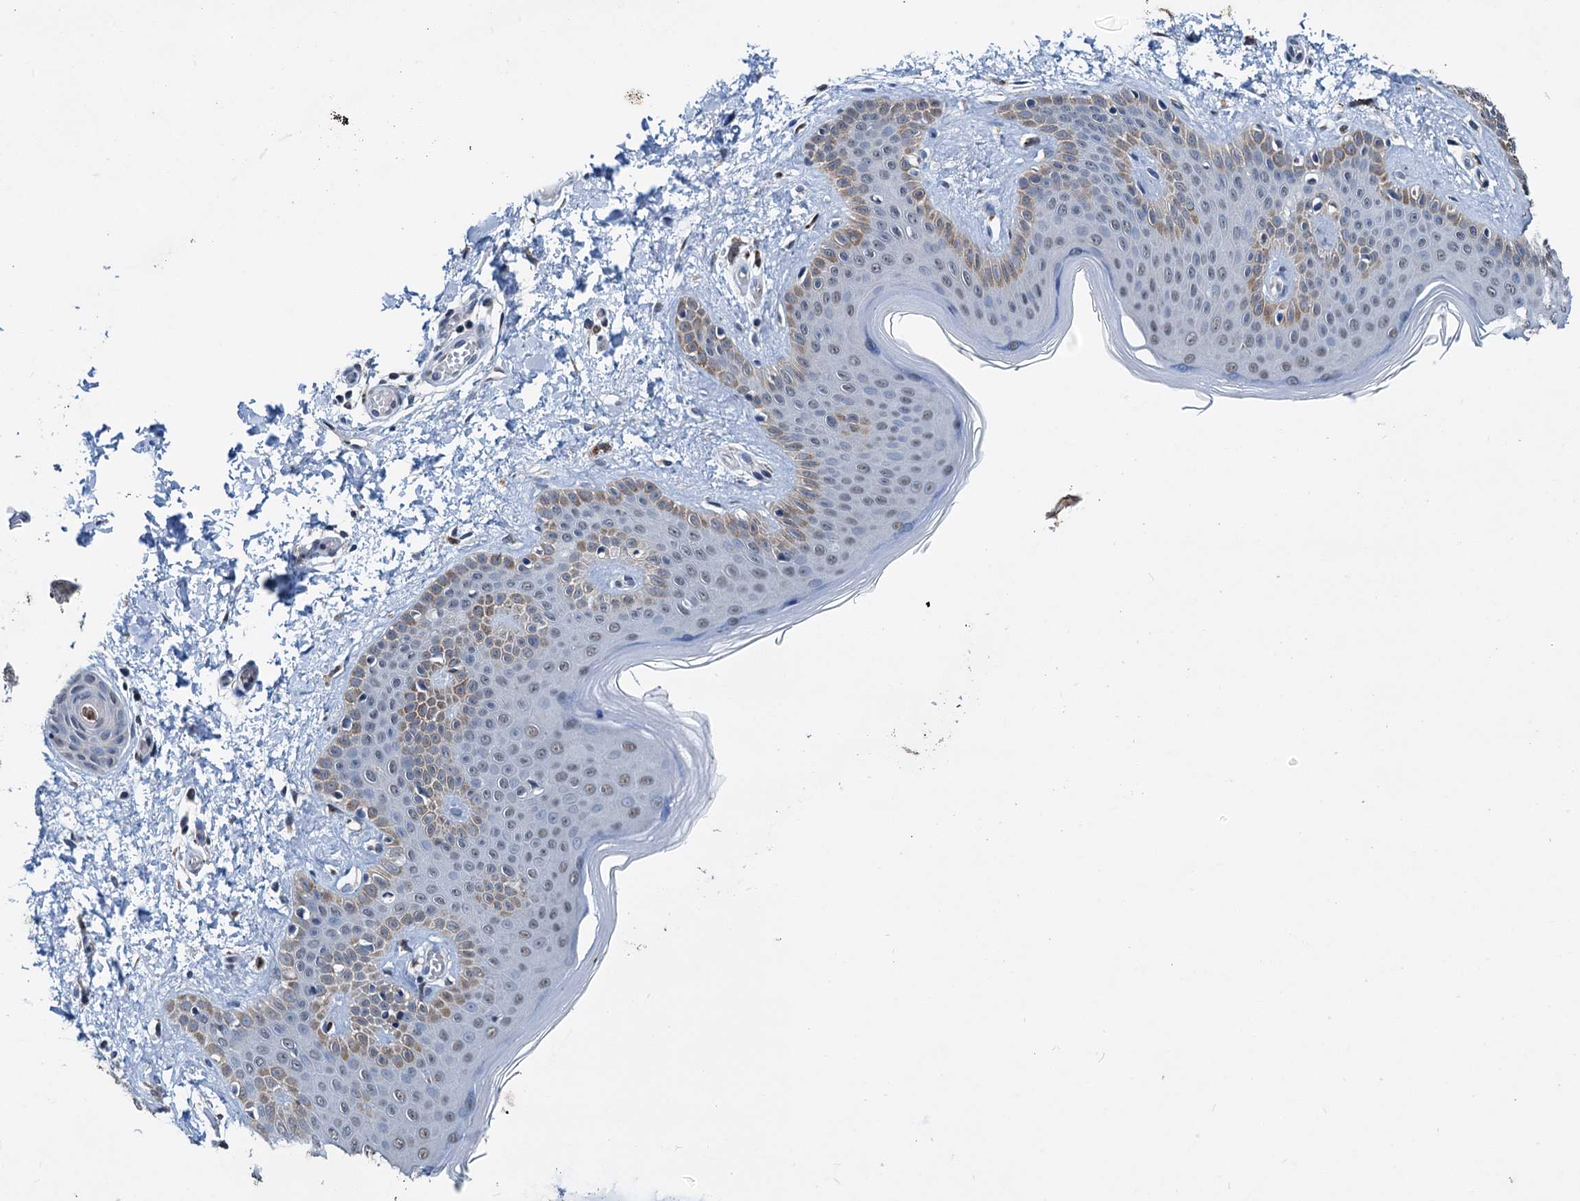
{"staining": {"intensity": "moderate", "quantity": ">75%", "location": "cytoplasmic/membranous"}, "tissue": "skin", "cell_type": "Fibroblasts", "image_type": "normal", "snomed": [{"axis": "morphology", "description": "Normal tissue, NOS"}, {"axis": "topography", "description": "Skin"}], "caption": "Immunohistochemistry (IHC) of normal human skin demonstrates medium levels of moderate cytoplasmic/membranous staining in approximately >75% of fibroblasts. The staining was performed using DAB (3,3'-diaminobenzidine), with brown indicating positive protein expression. Nuclei are stained blue with hematoxylin.", "gene": "SHLD1", "patient": {"sex": "male", "age": 36}}